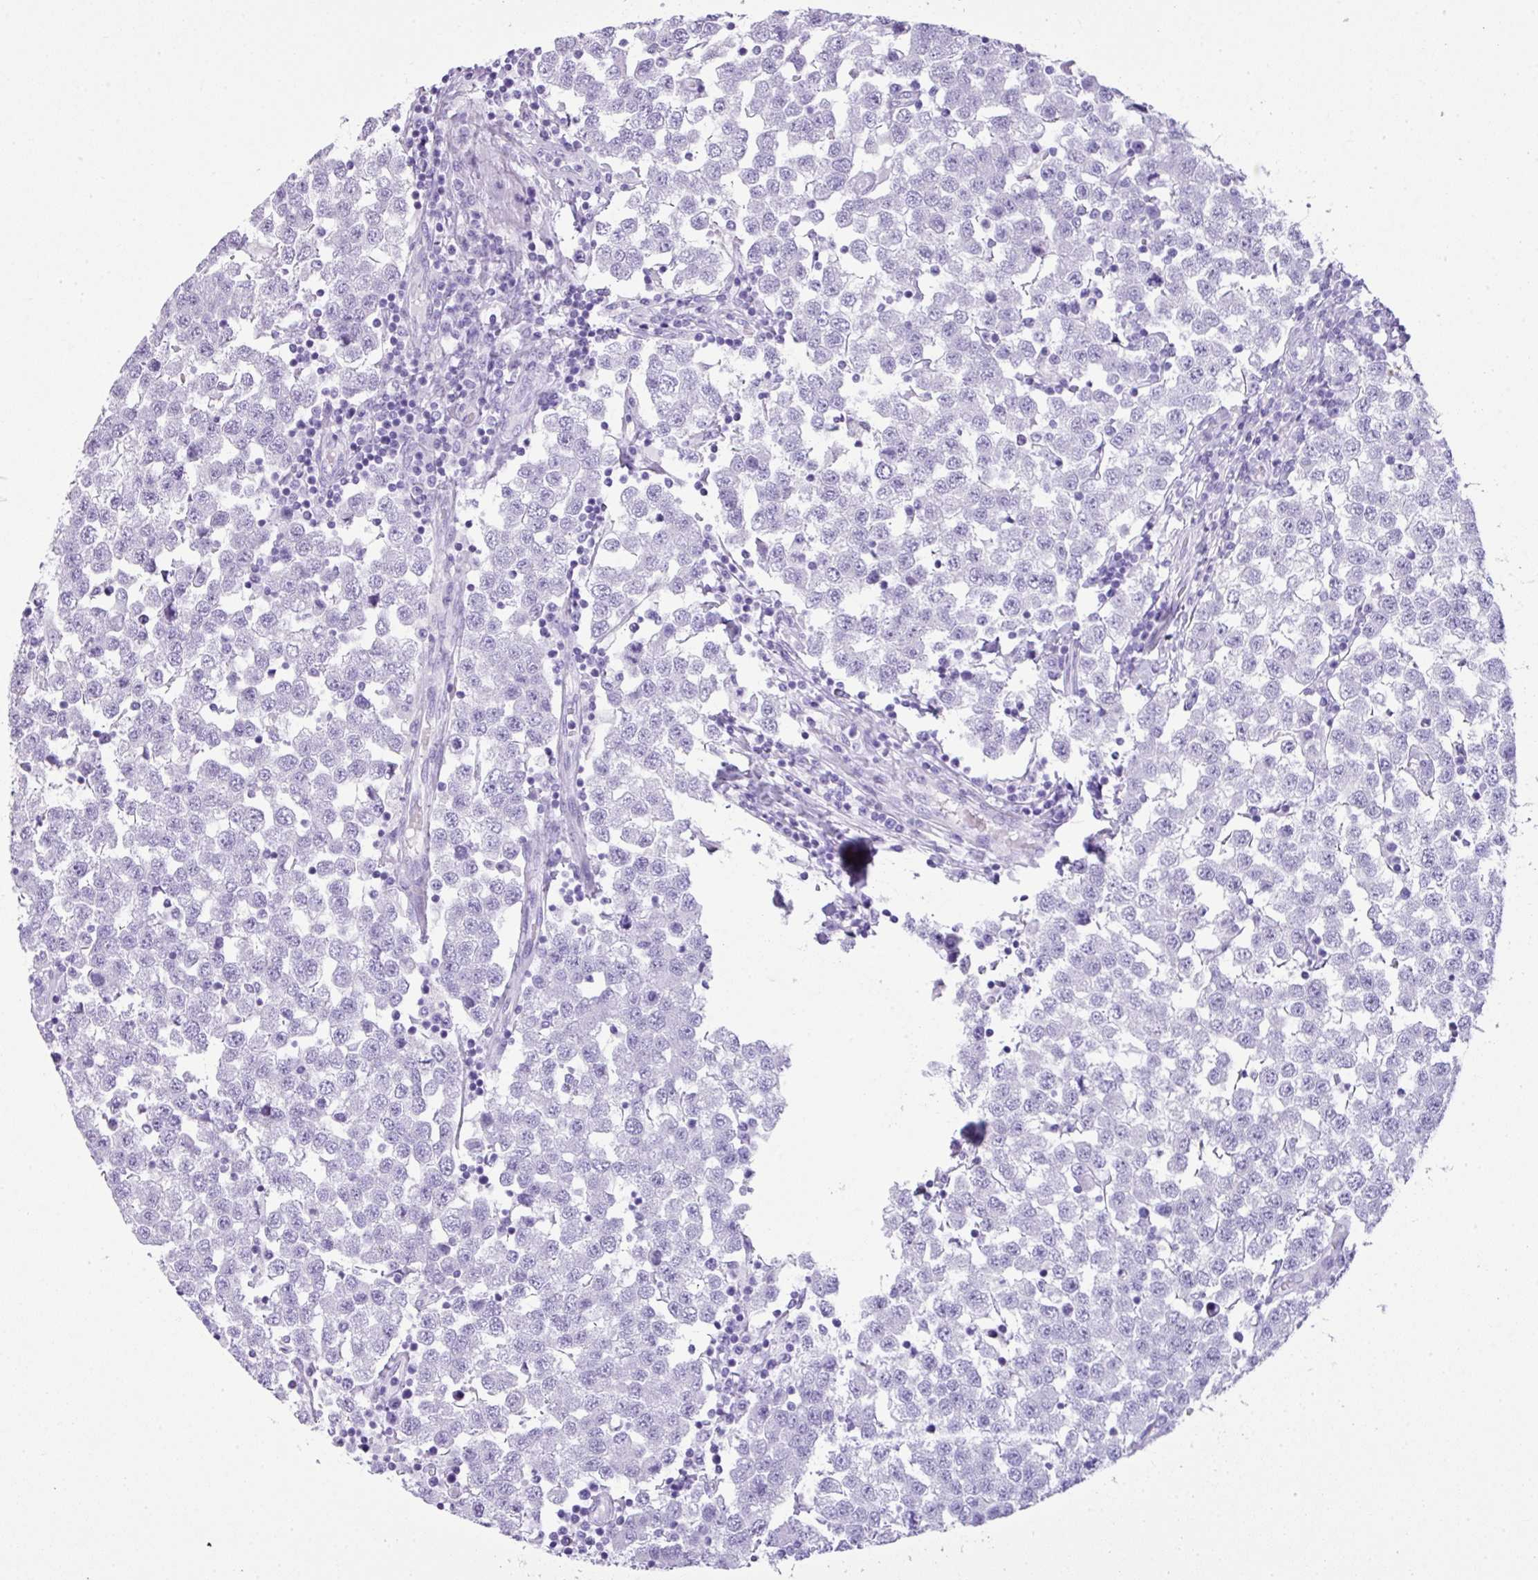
{"staining": {"intensity": "negative", "quantity": "none", "location": "none"}, "tissue": "testis cancer", "cell_type": "Tumor cells", "image_type": "cancer", "snomed": [{"axis": "morphology", "description": "Seminoma, NOS"}, {"axis": "topography", "description": "Testis"}], "caption": "Tumor cells are negative for protein expression in human testis cancer (seminoma). Brightfield microscopy of immunohistochemistry (IHC) stained with DAB (brown) and hematoxylin (blue), captured at high magnification.", "gene": "TNP1", "patient": {"sex": "male", "age": 34}}